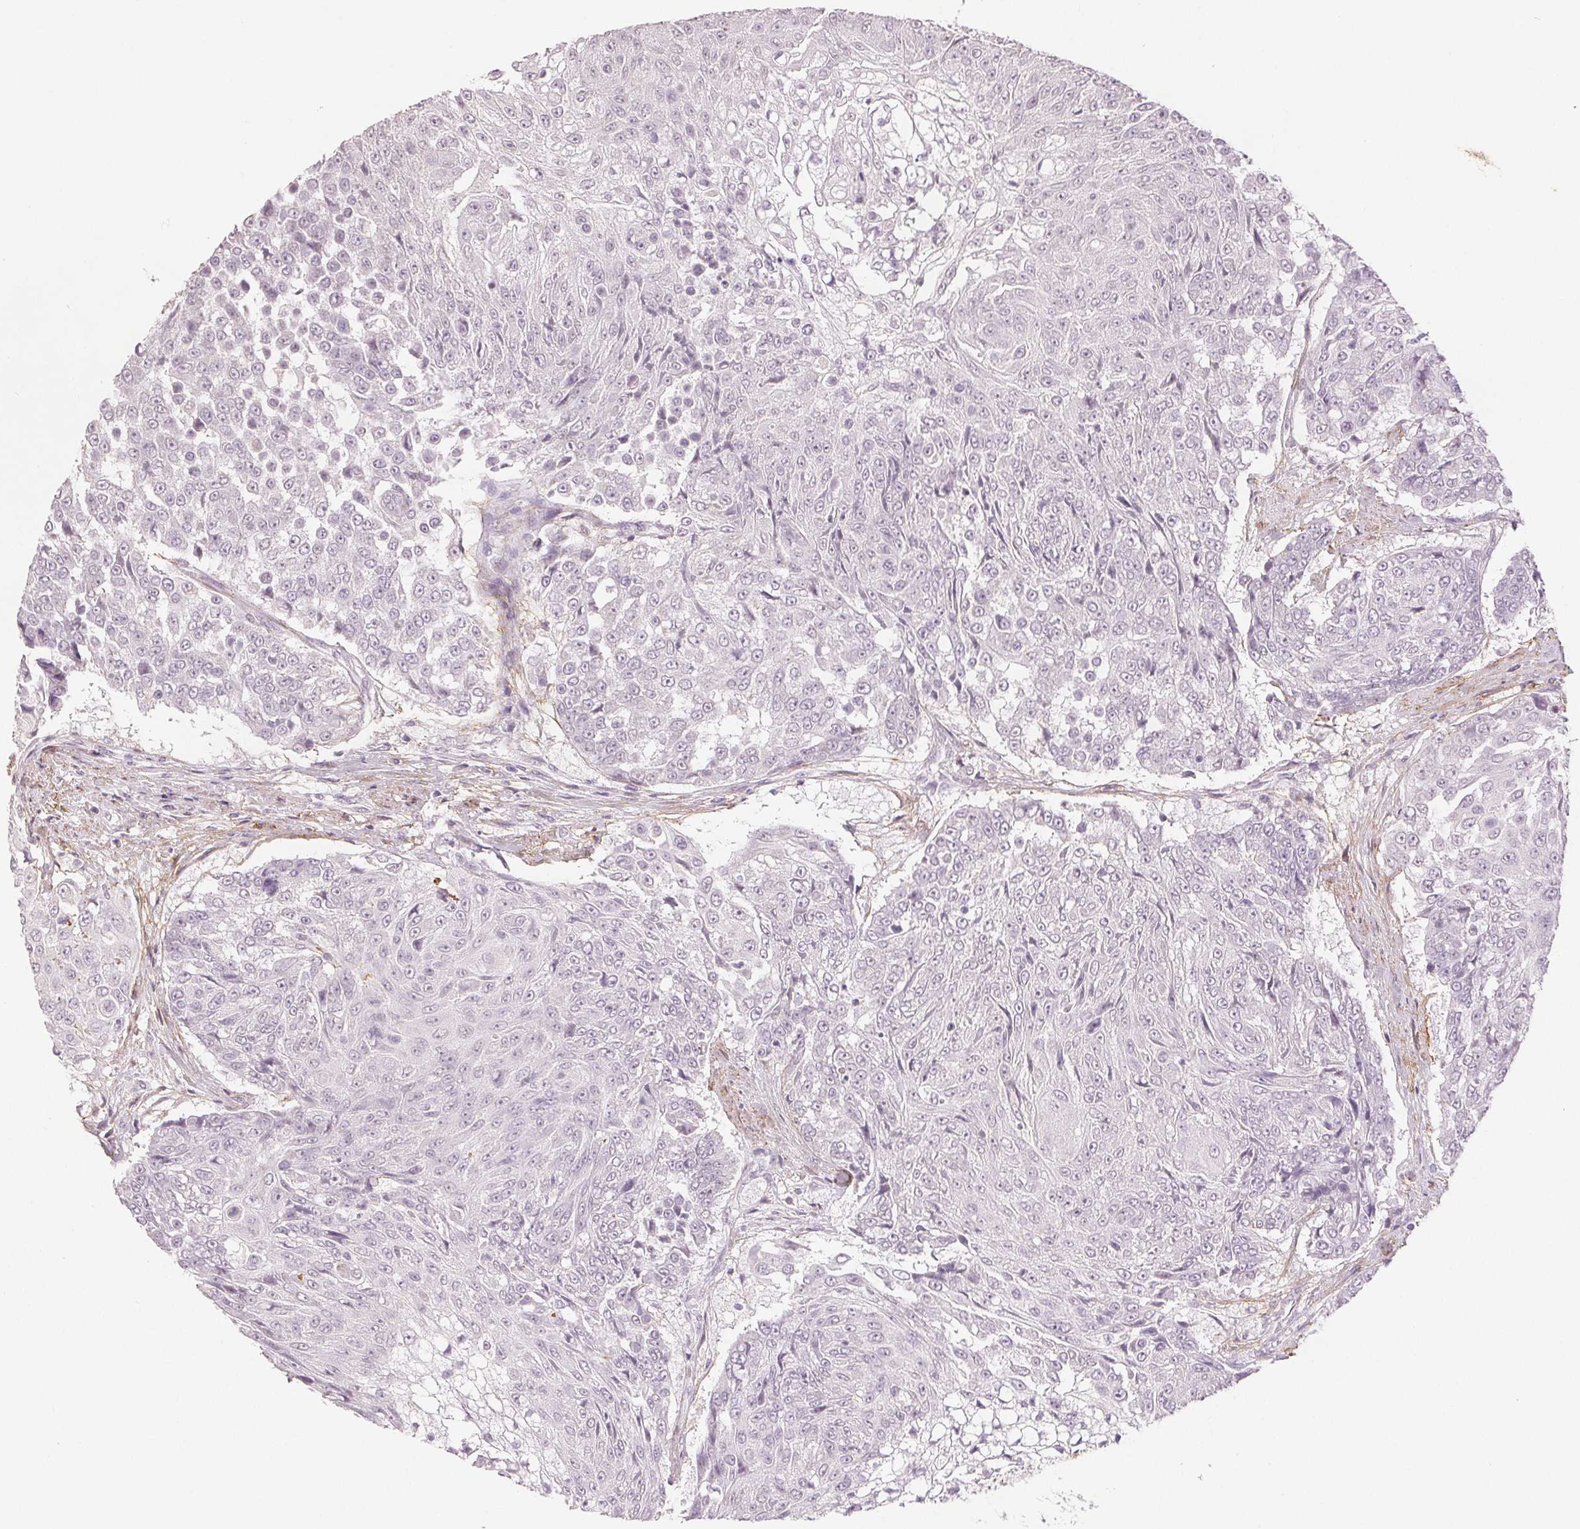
{"staining": {"intensity": "negative", "quantity": "none", "location": "none"}, "tissue": "urothelial cancer", "cell_type": "Tumor cells", "image_type": "cancer", "snomed": [{"axis": "morphology", "description": "Urothelial carcinoma, High grade"}, {"axis": "topography", "description": "Urinary bladder"}], "caption": "DAB (3,3'-diaminobenzidine) immunohistochemical staining of human urothelial carcinoma (high-grade) demonstrates no significant expression in tumor cells.", "gene": "FBN1", "patient": {"sex": "female", "age": 63}}